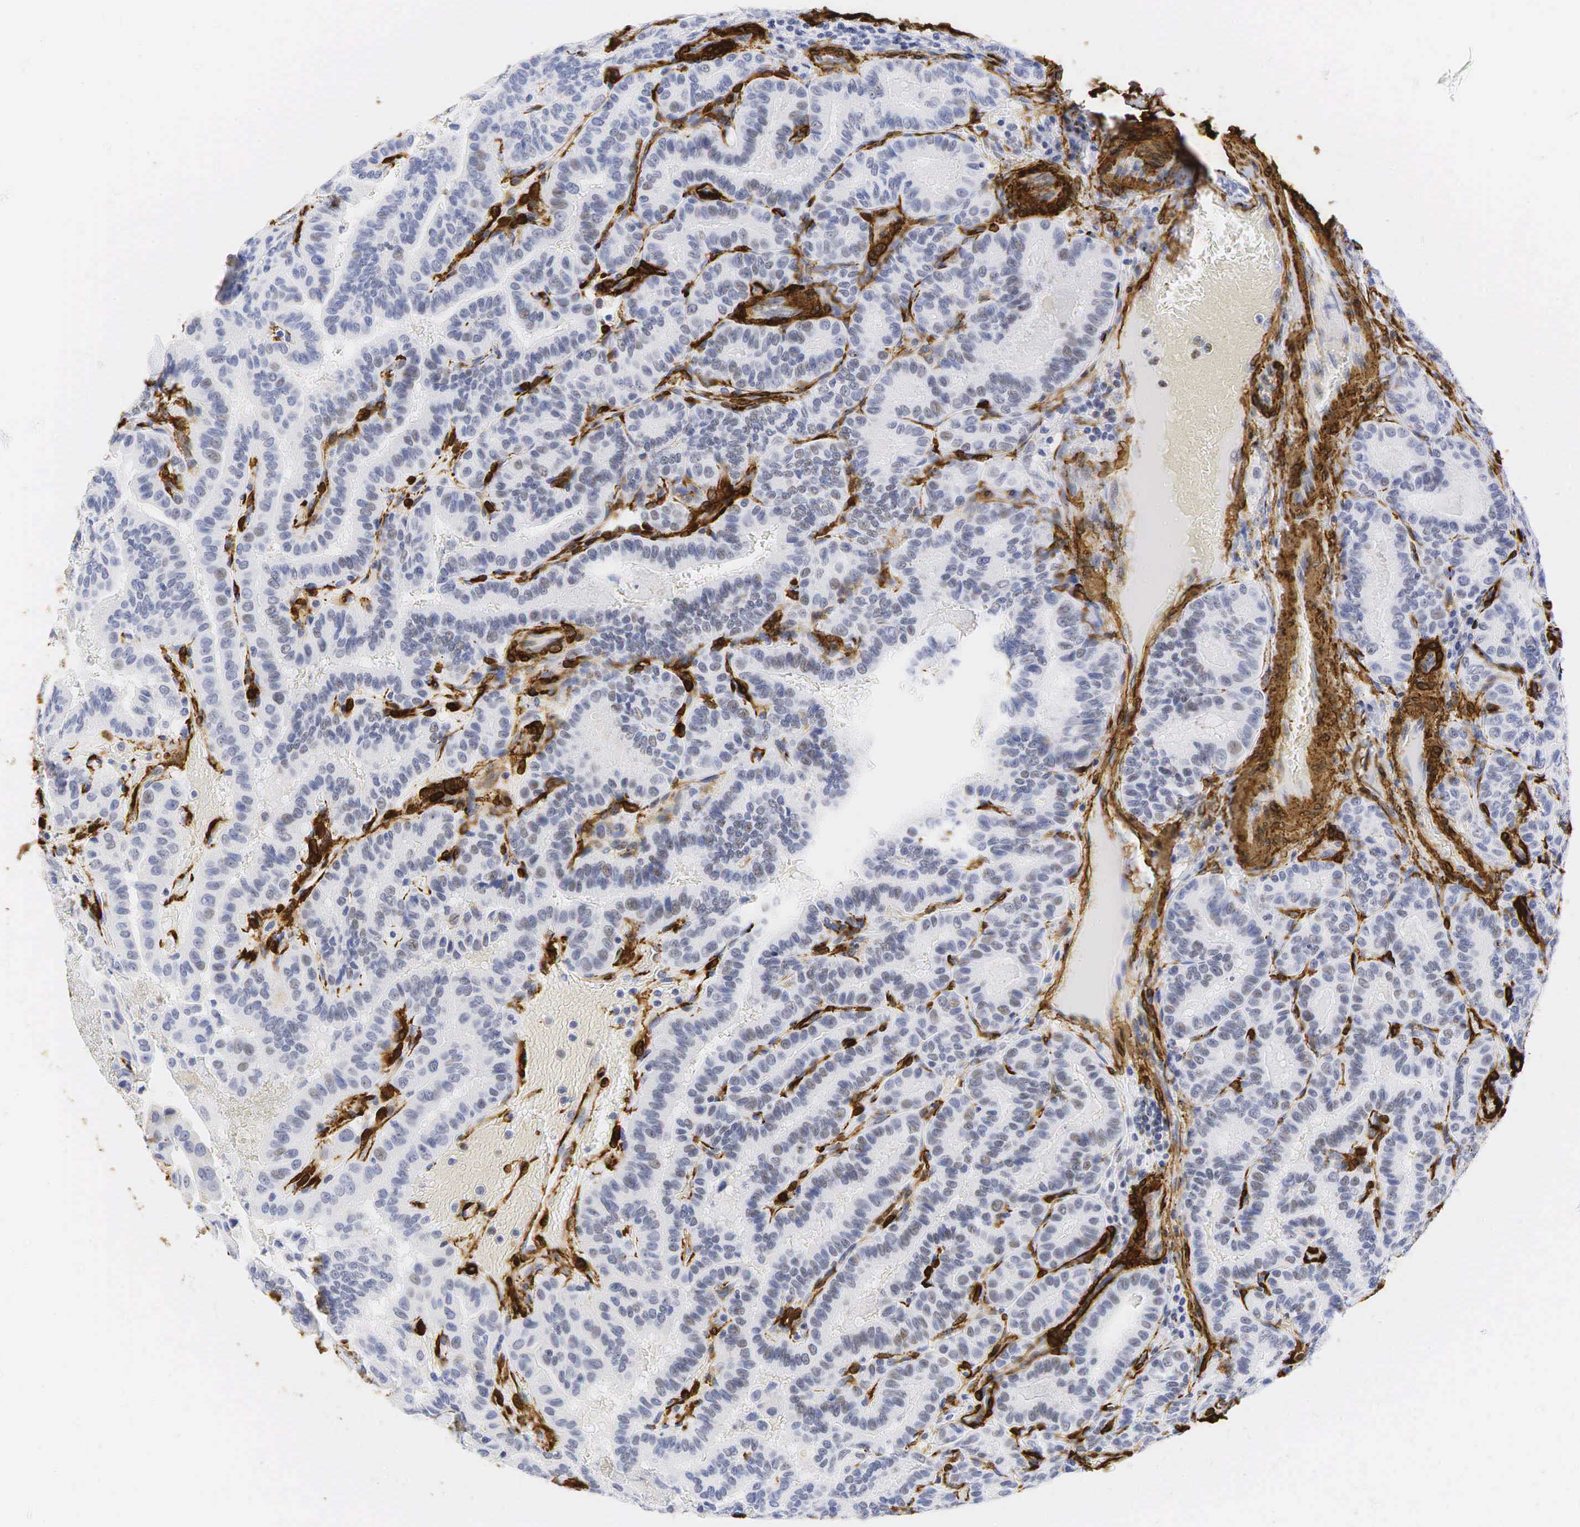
{"staining": {"intensity": "weak", "quantity": "<25%", "location": "nuclear"}, "tissue": "thyroid cancer", "cell_type": "Tumor cells", "image_type": "cancer", "snomed": [{"axis": "morphology", "description": "Papillary adenocarcinoma, NOS"}, {"axis": "topography", "description": "Thyroid gland"}], "caption": "This micrograph is of thyroid cancer stained with IHC to label a protein in brown with the nuclei are counter-stained blue. There is no staining in tumor cells.", "gene": "ACTA2", "patient": {"sex": "male", "age": 87}}